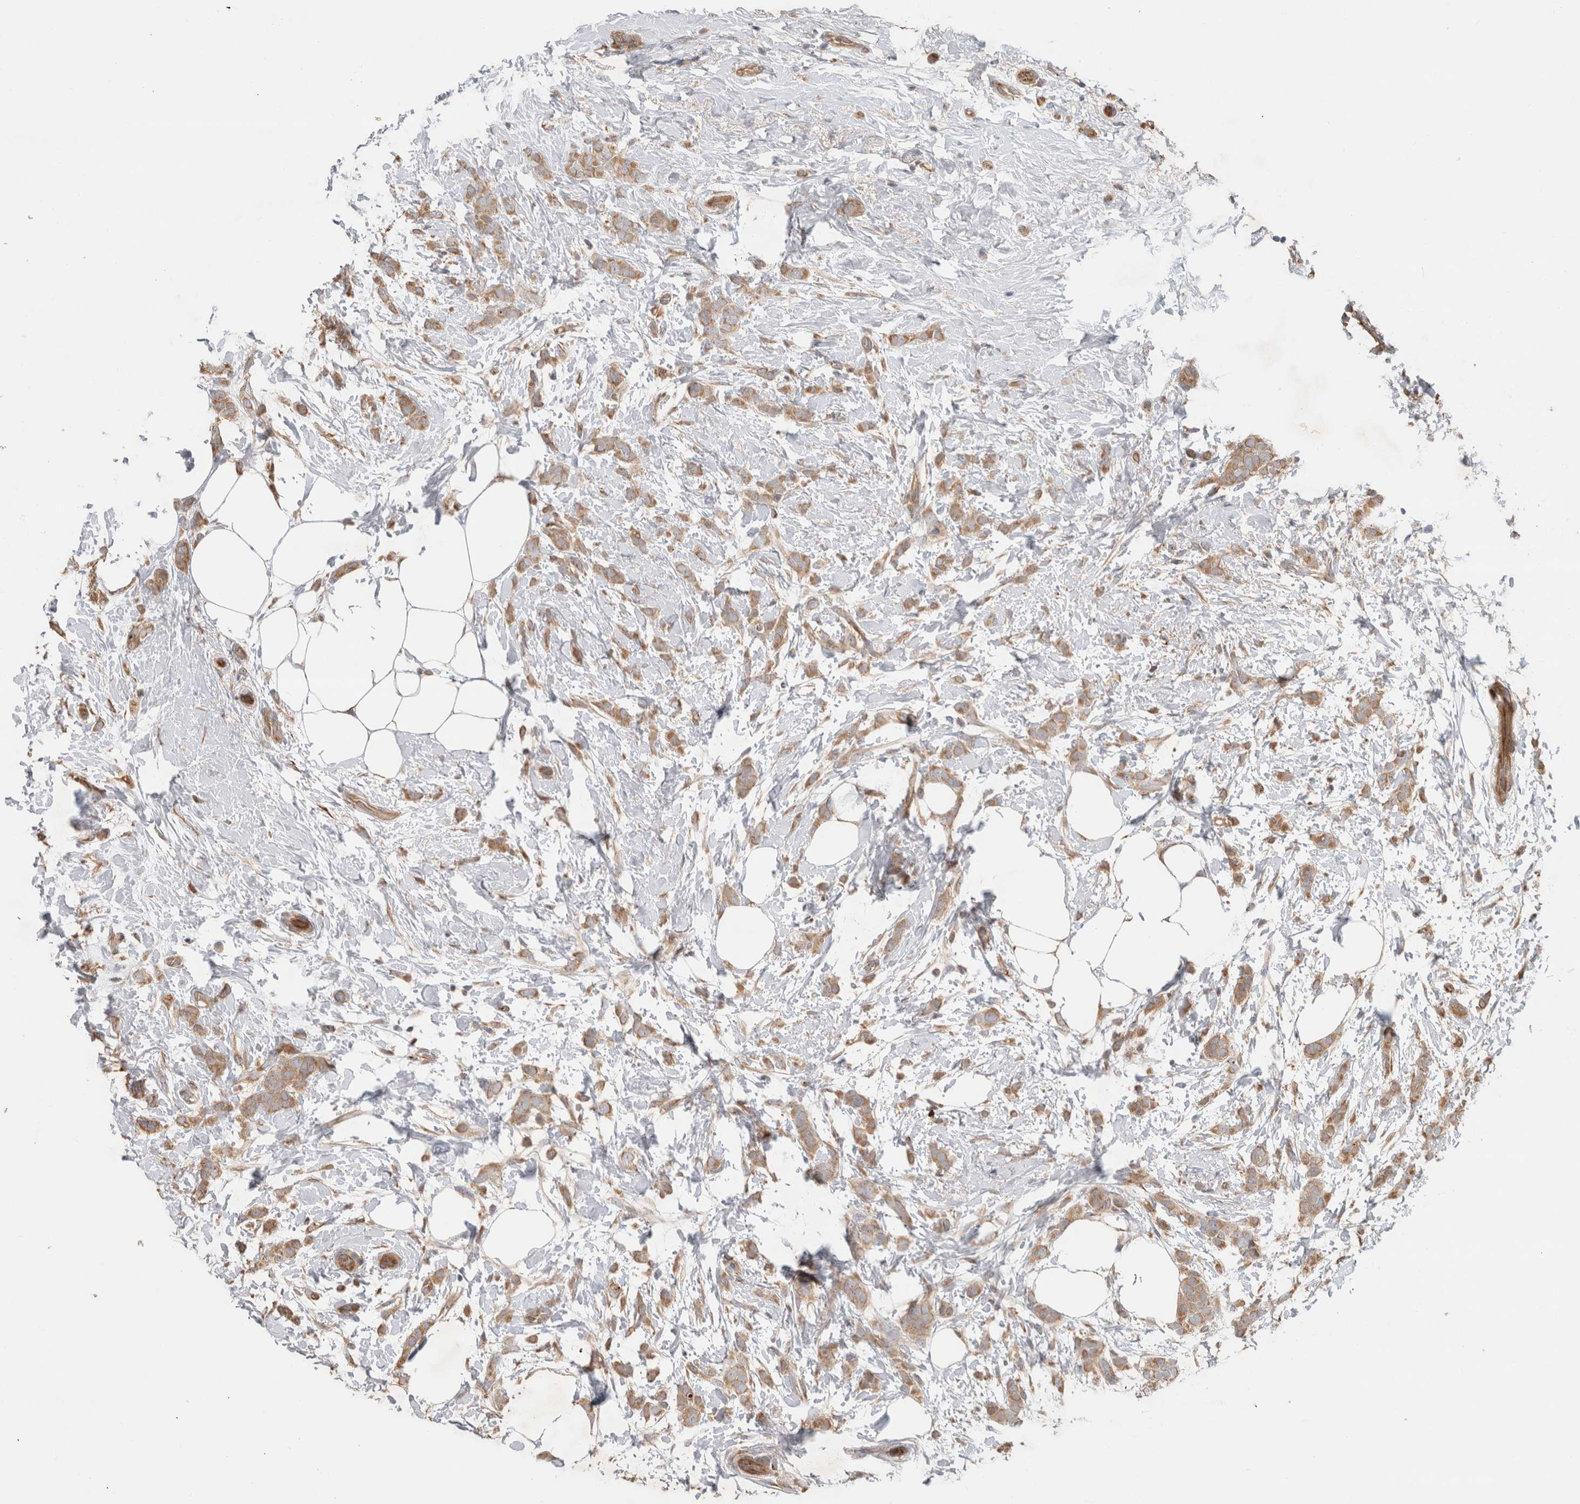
{"staining": {"intensity": "moderate", "quantity": ">75%", "location": "cytoplasmic/membranous"}, "tissue": "breast cancer", "cell_type": "Tumor cells", "image_type": "cancer", "snomed": [{"axis": "morphology", "description": "Lobular carcinoma, in situ"}, {"axis": "morphology", "description": "Lobular carcinoma"}, {"axis": "topography", "description": "Breast"}], "caption": "Moderate cytoplasmic/membranous positivity is present in about >75% of tumor cells in lobular carcinoma in situ (breast).", "gene": "TUBD1", "patient": {"sex": "female", "age": 41}}